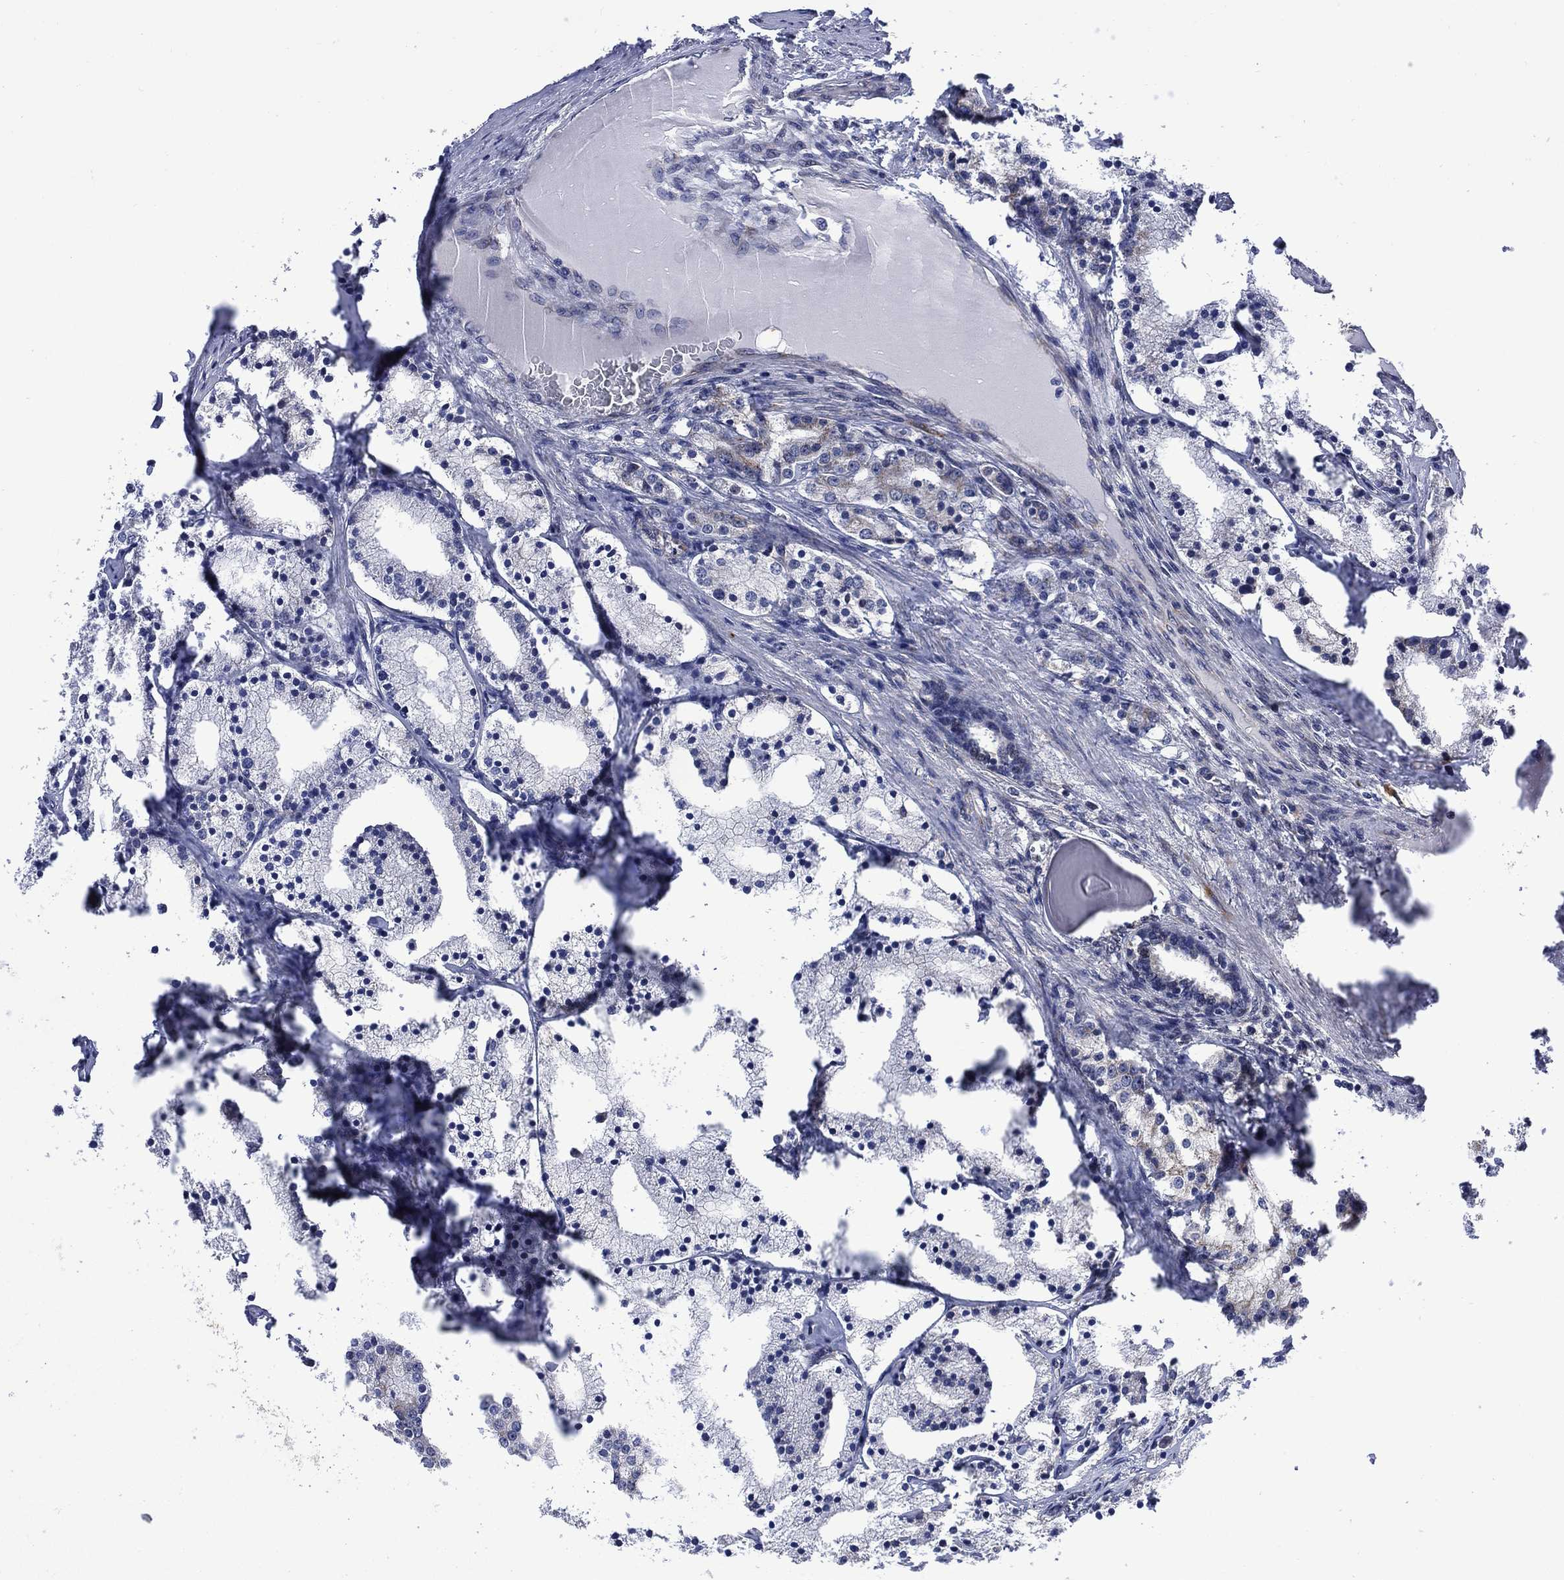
{"staining": {"intensity": "weak", "quantity": "<25%", "location": "cytoplasmic/membranous"}, "tissue": "prostate cancer", "cell_type": "Tumor cells", "image_type": "cancer", "snomed": [{"axis": "morphology", "description": "Adenocarcinoma, NOS"}, {"axis": "topography", "description": "Prostate"}], "caption": "IHC image of neoplastic tissue: human prostate adenocarcinoma stained with DAB exhibits no significant protein expression in tumor cells. (IHC, brightfield microscopy, high magnification).", "gene": "HTD2", "patient": {"sex": "male", "age": 69}}